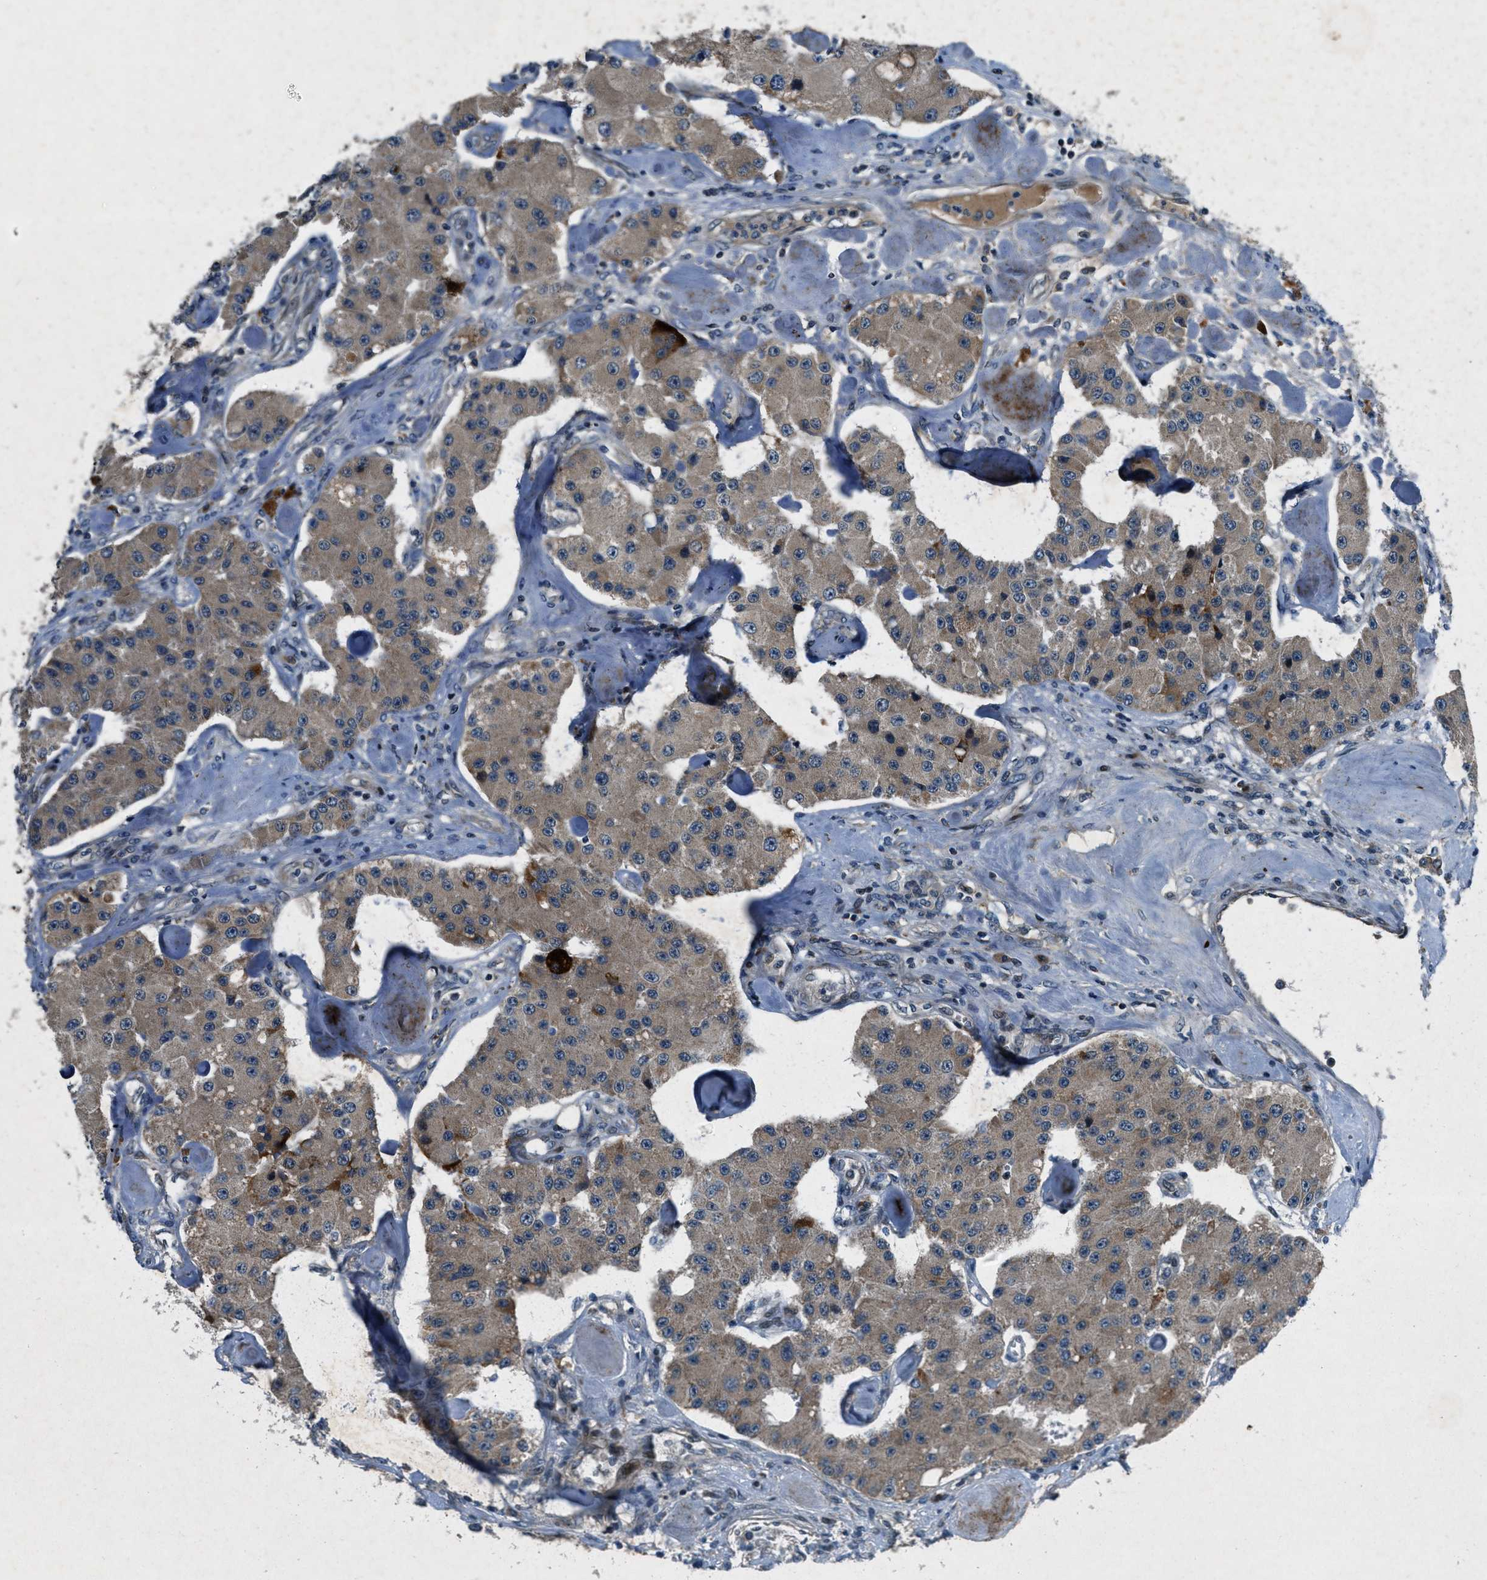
{"staining": {"intensity": "weak", "quantity": ">75%", "location": "cytoplasmic/membranous"}, "tissue": "carcinoid", "cell_type": "Tumor cells", "image_type": "cancer", "snomed": [{"axis": "morphology", "description": "Carcinoid, malignant, NOS"}, {"axis": "topography", "description": "Pancreas"}], "caption": "Carcinoid was stained to show a protein in brown. There is low levels of weak cytoplasmic/membranous expression in about >75% of tumor cells.", "gene": "CLEC2D", "patient": {"sex": "male", "age": 41}}